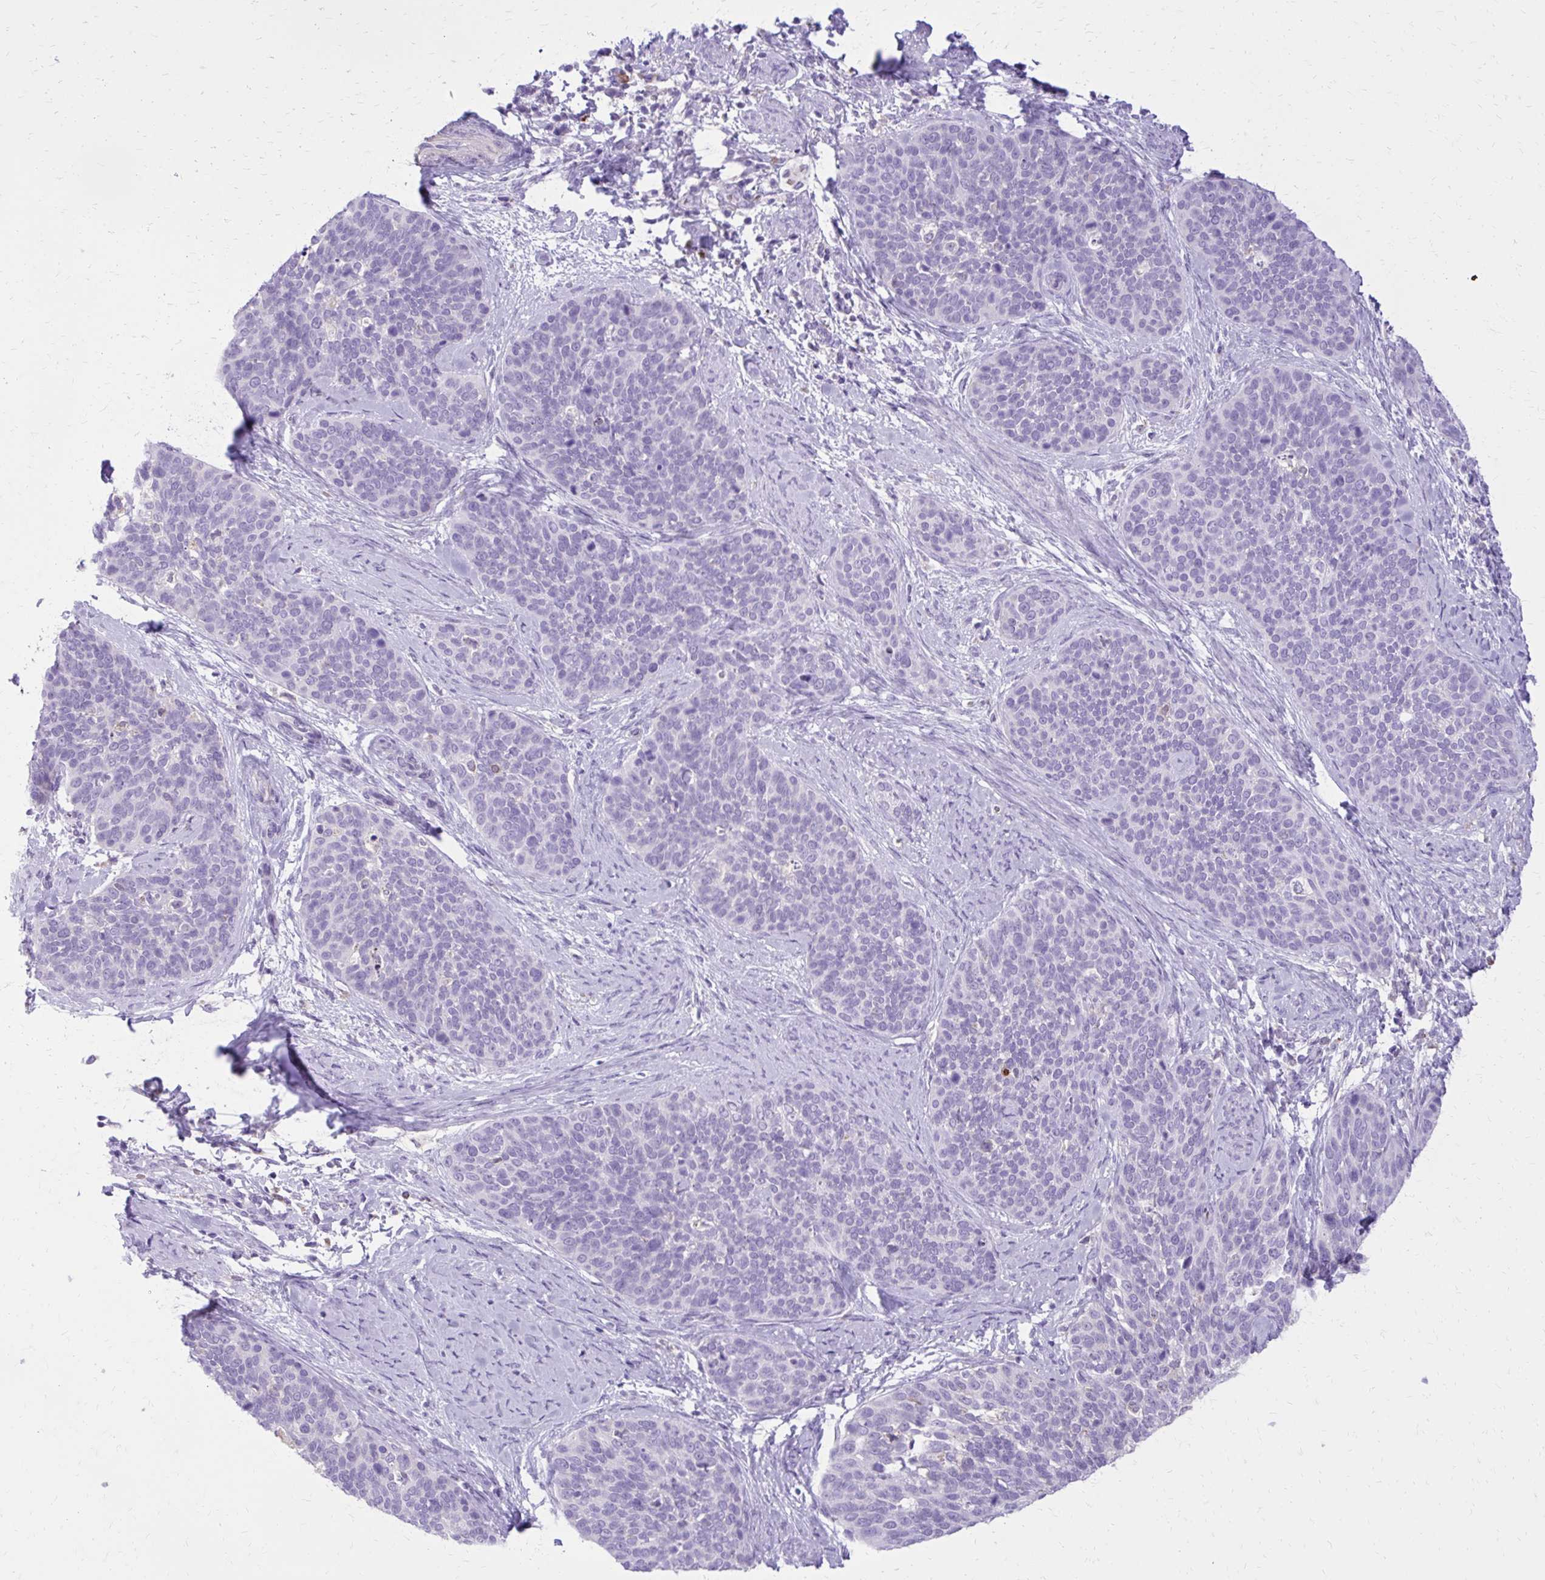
{"staining": {"intensity": "negative", "quantity": "none", "location": "none"}, "tissue": "cervical cancer", "cell_type": "Tumor cells", "image_type": "cancer", "snomed": [{"axis": "morphology", "description": "Squamous cell carcinoma, NOS"}, {"axis": "topography", "description": "Cervix"}], "caption": "Immunohistochemistry histopathology image of neoplastic tissue: human cervical squamous cell carcinoma stained with DAB (3,3'-diaminobenzidine) shows no significant protein staining in tumor cells.", "gene": "CAT", "patient": {"sex": "female", "age": 69}}